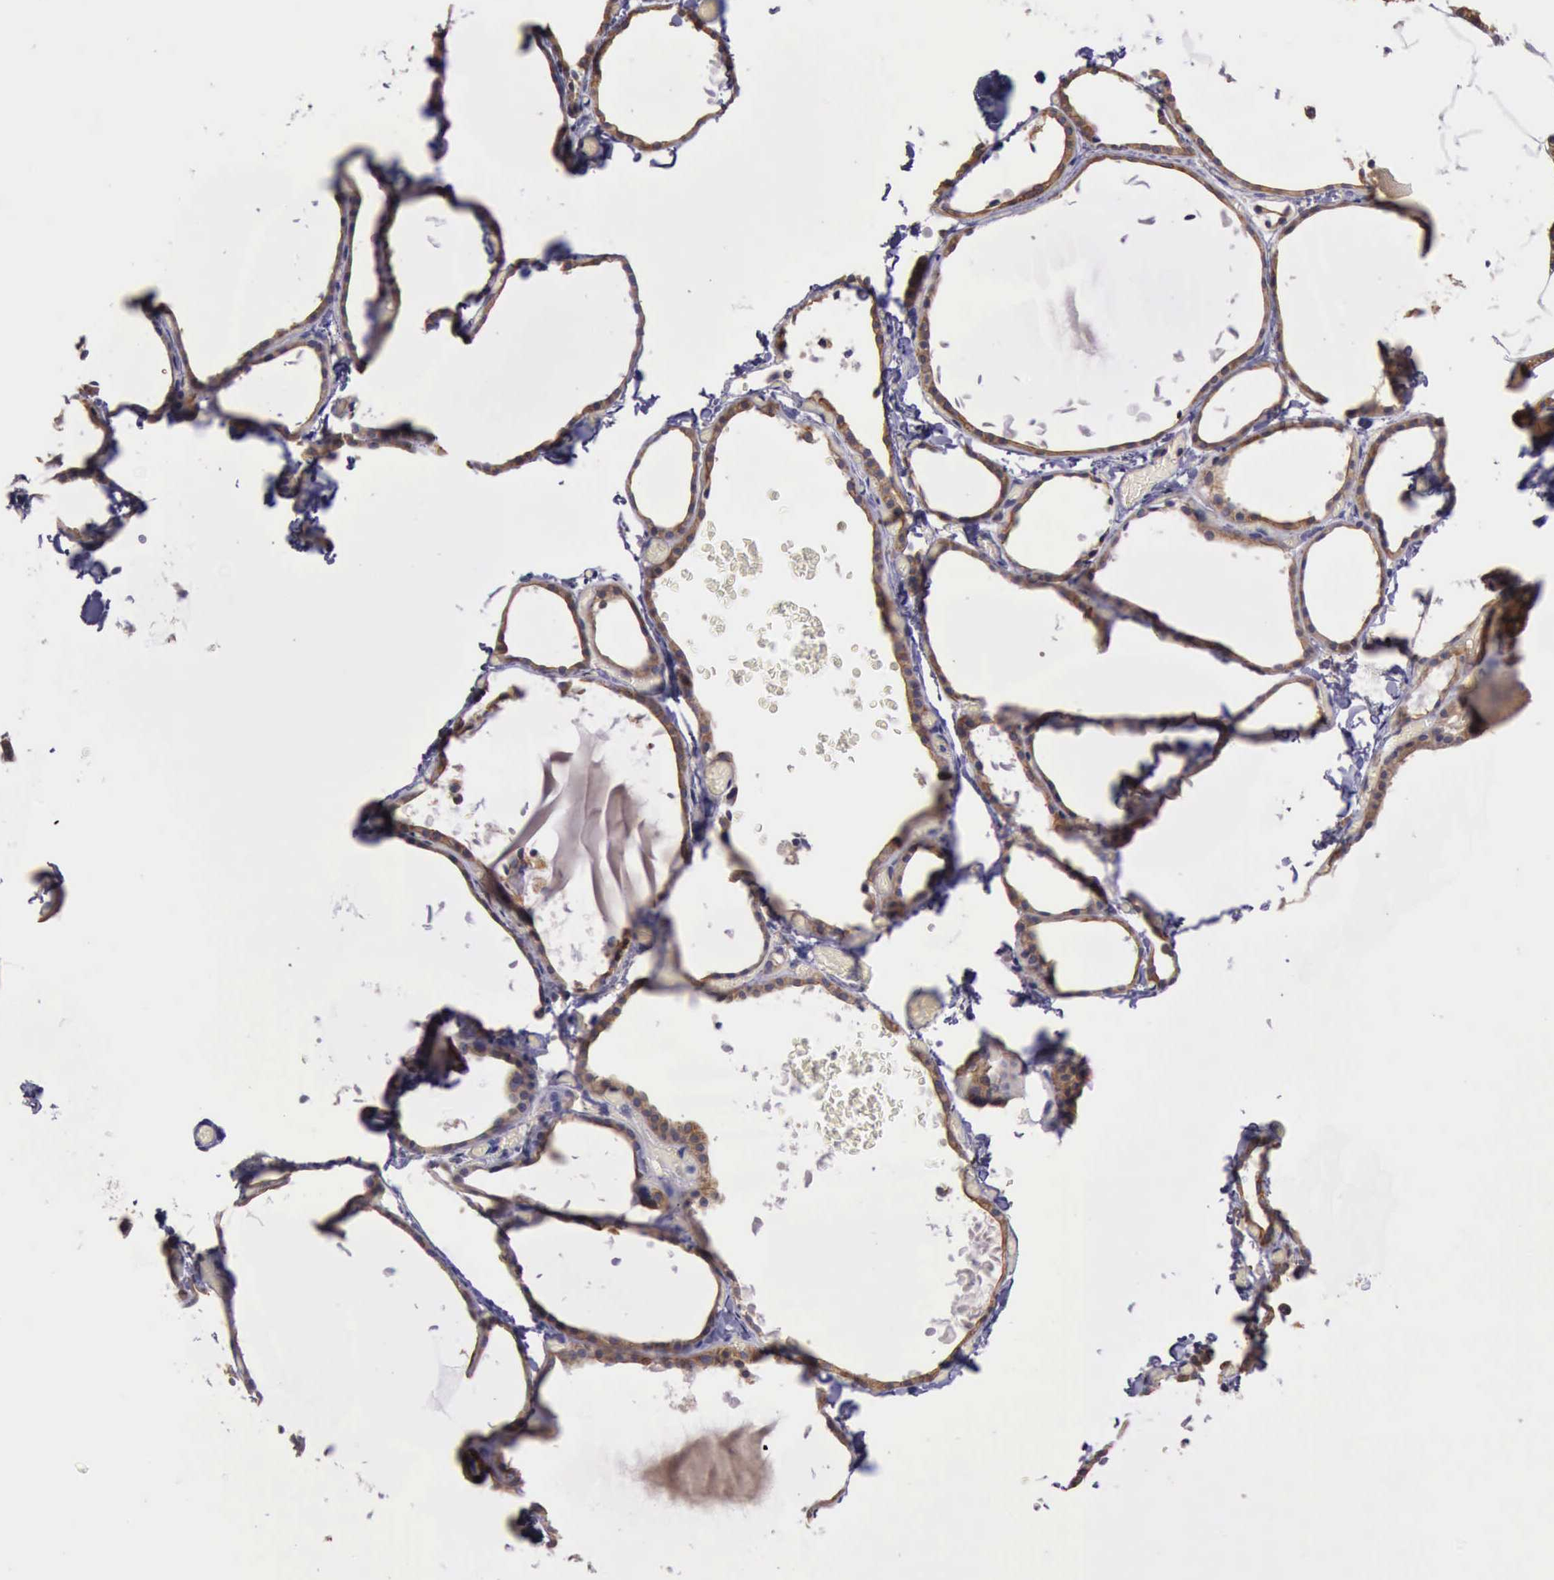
{"staining": {"intensity": "weak", "quantity": ">75%", "location": "cytoplasmic/membranous"}, "tissue": "thyroid gland", "cell_type": "Glandular cells", "image_type": "normal", "snomed": [{"axis": "morphology", "description": "Normal tissue, NOS"}, {"axis": "topography", "description": "Thyroid gland"}], "caption": "DAB immunohistochemical staining of benign thyroid gland demonstrates weak cytoplasmic/membranous protein expression in approximately >75% of glandular cells.", "gene": "RAB39B", "patient": {"sex": "female", "age": 22}}